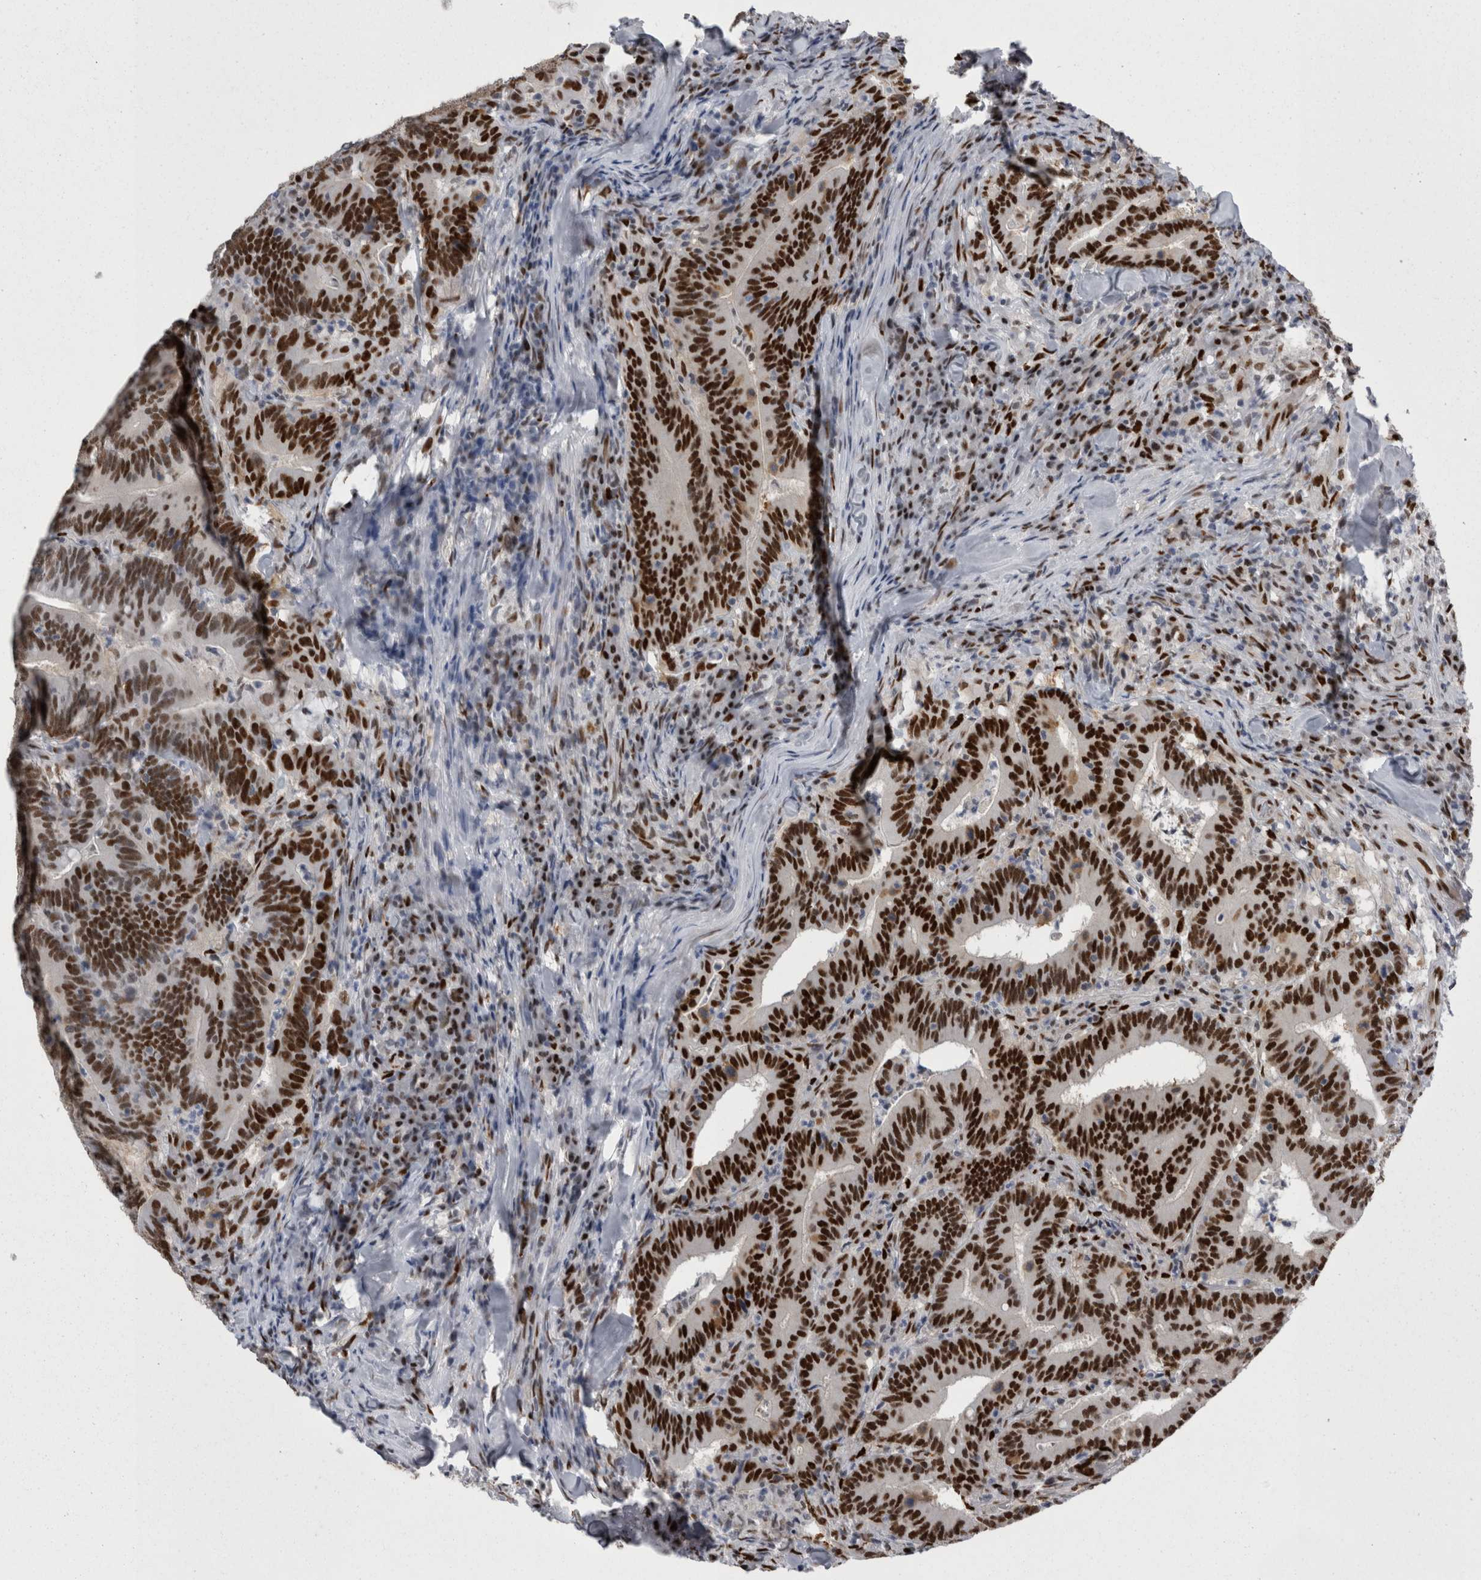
{"staining": {"intensity": "strong", "quantity": ">75%", "location": "nuclear"}, "tissue": "colorectal cancer", "cell_type": "Tumor cells", "image_type": "cancer", "snomed": [{"axis": "morphology", "description": "Adenocarcinoma, NOS"}, {"axis": "topography", "description": "Colon"}], "caption": "Immunohistochemistry (IHC) image of human colorectal cancer (adenocarcinoma) stained for a protein (brown), which reveals high levels of strong nuclear positivity in approximately >75% of tumor cells.", "gene": "C1orf54", "patient": {"sex": "female", "age": 66}}